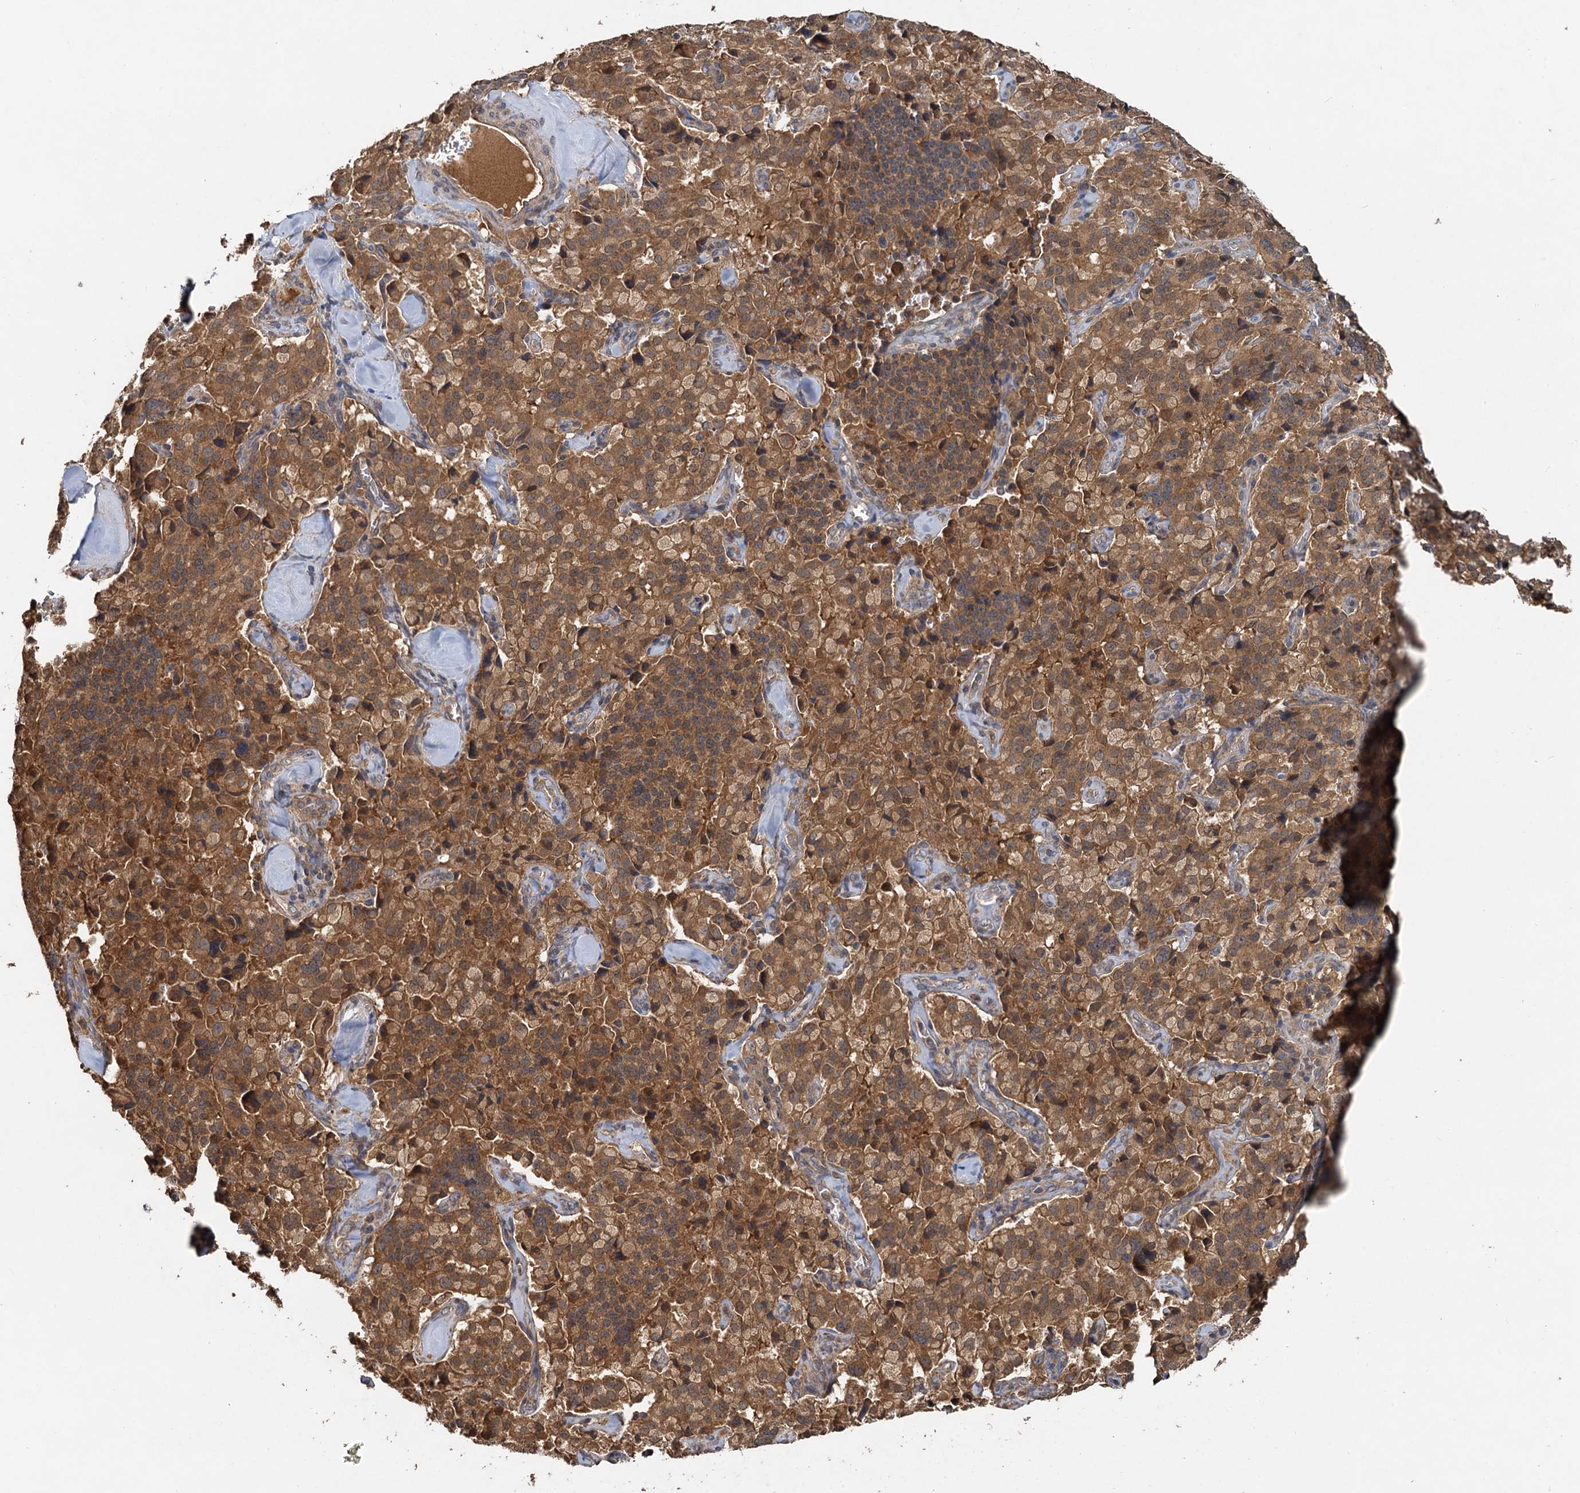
{"staining": {"intensity": "moderate", "quantity": ">75%", "location": "cytoplasmic/membranous"}, "tissue": "pancreatic cancer", "cell_type": "Tumor cells", "image_type": "cancer", "snomed": [{"axis": "morphology", "description": "Adenocarcinoma, NOS"}, {"axis": "topography", "description": "Pancreas"}], "caption": "Pancreatic cancer (adenocarcinoma) stained with DAB (3,3'-diaminobenzidine) immunohistochemistry (IHC) displays medium levels of moderate cytoplasmic/membranous staining in approximately >75% of tumor cells.", "gene": "HYI", "patient": {"sex": "male", "age": 65}}